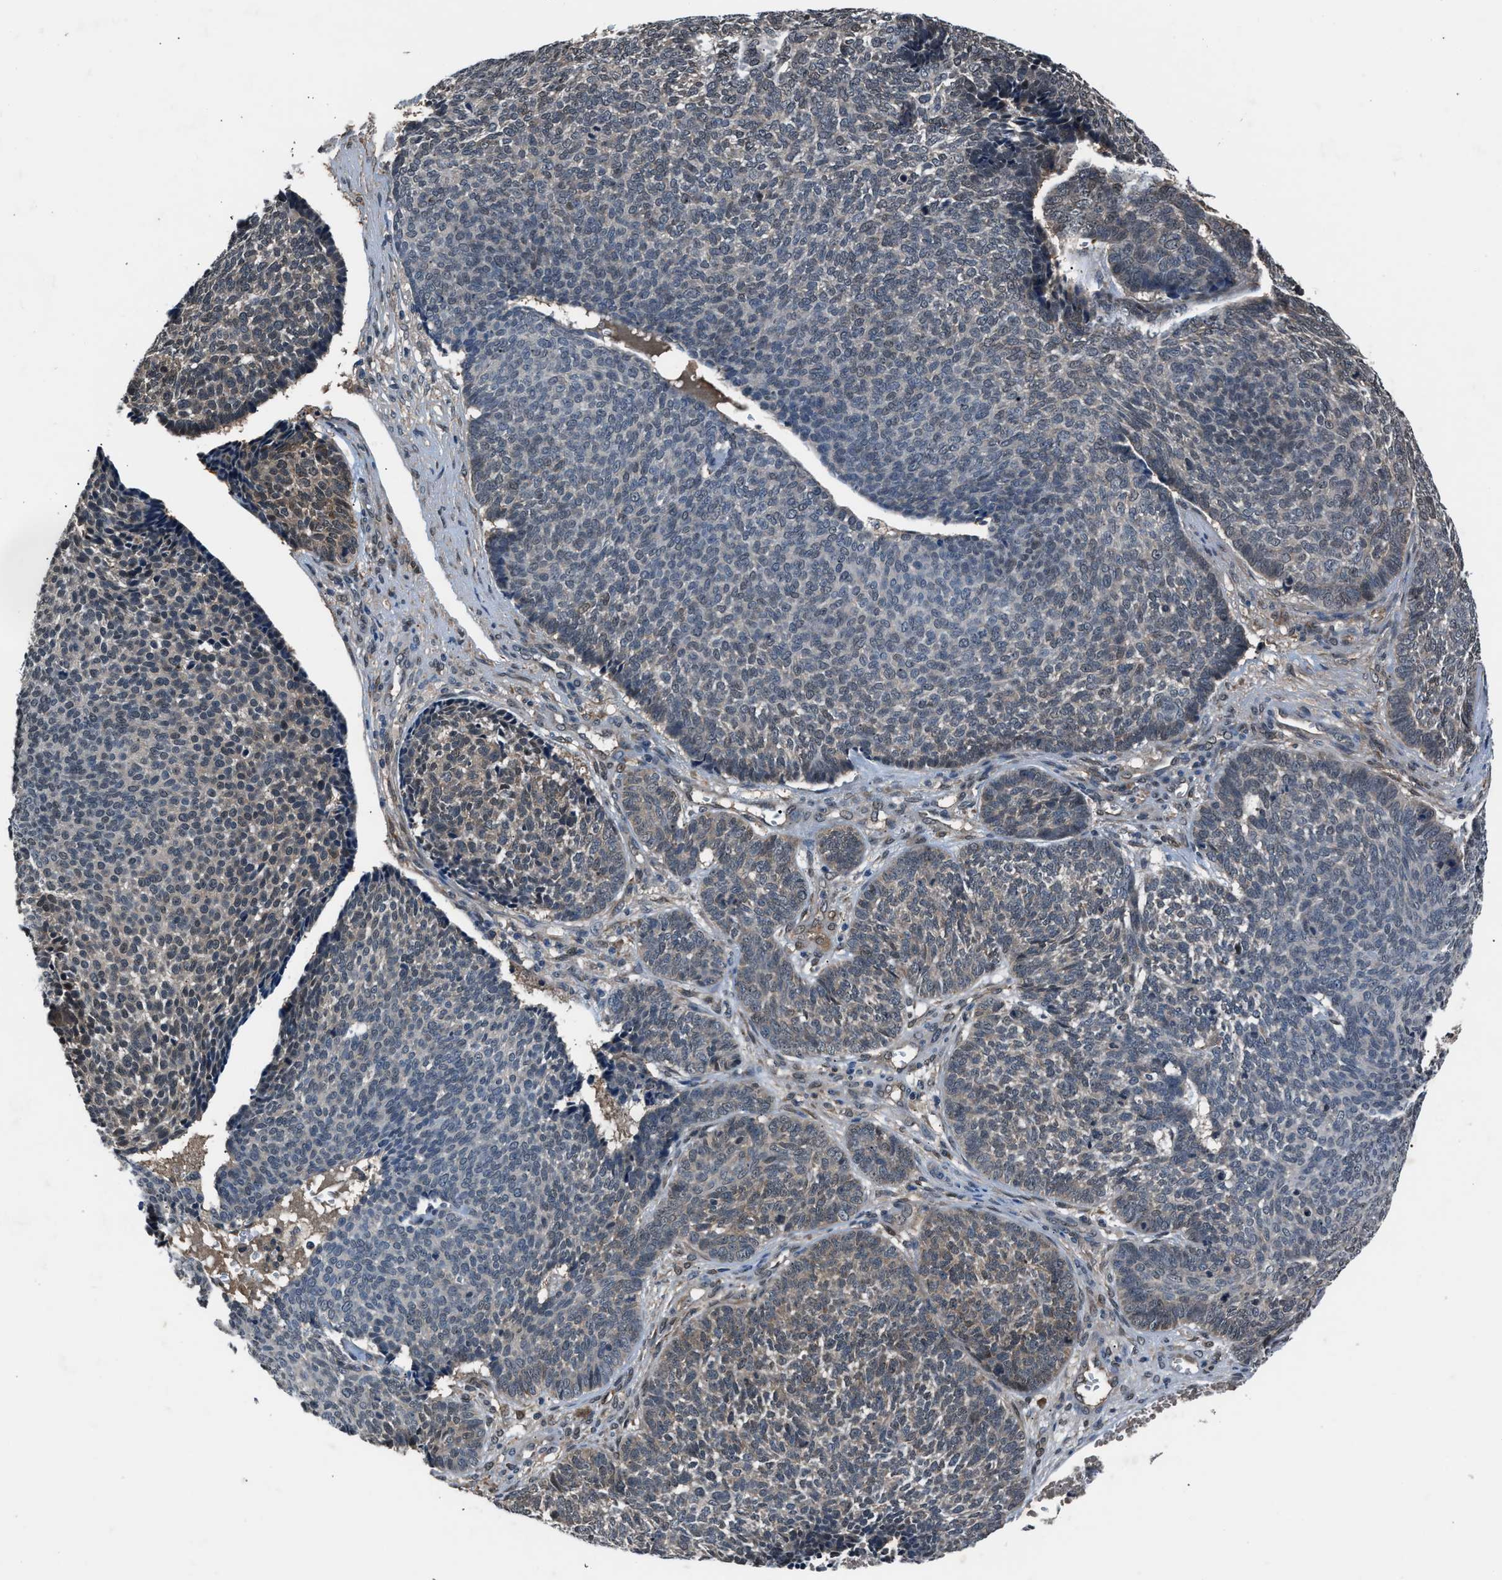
{"staining": {"intensity": "weak", "quantity": "<25%", "location": "cytoplasmic/membranous"}, "tissue": "skin cancer", "cell_type": "Tumor cells", "image_type": "cancer", "snomed": [{"axis": "morphology", "description": "Basal cell carcinoma"}, {"axis": "topography", "description": "Skin"}], "caption": "The immunohistochemistry (IHC) image has no significant expression in tumor cells of skin basal cell carcinoma tissue.", "gene": "TP53I3", "patient": {"sex": "male", "age": 84}}